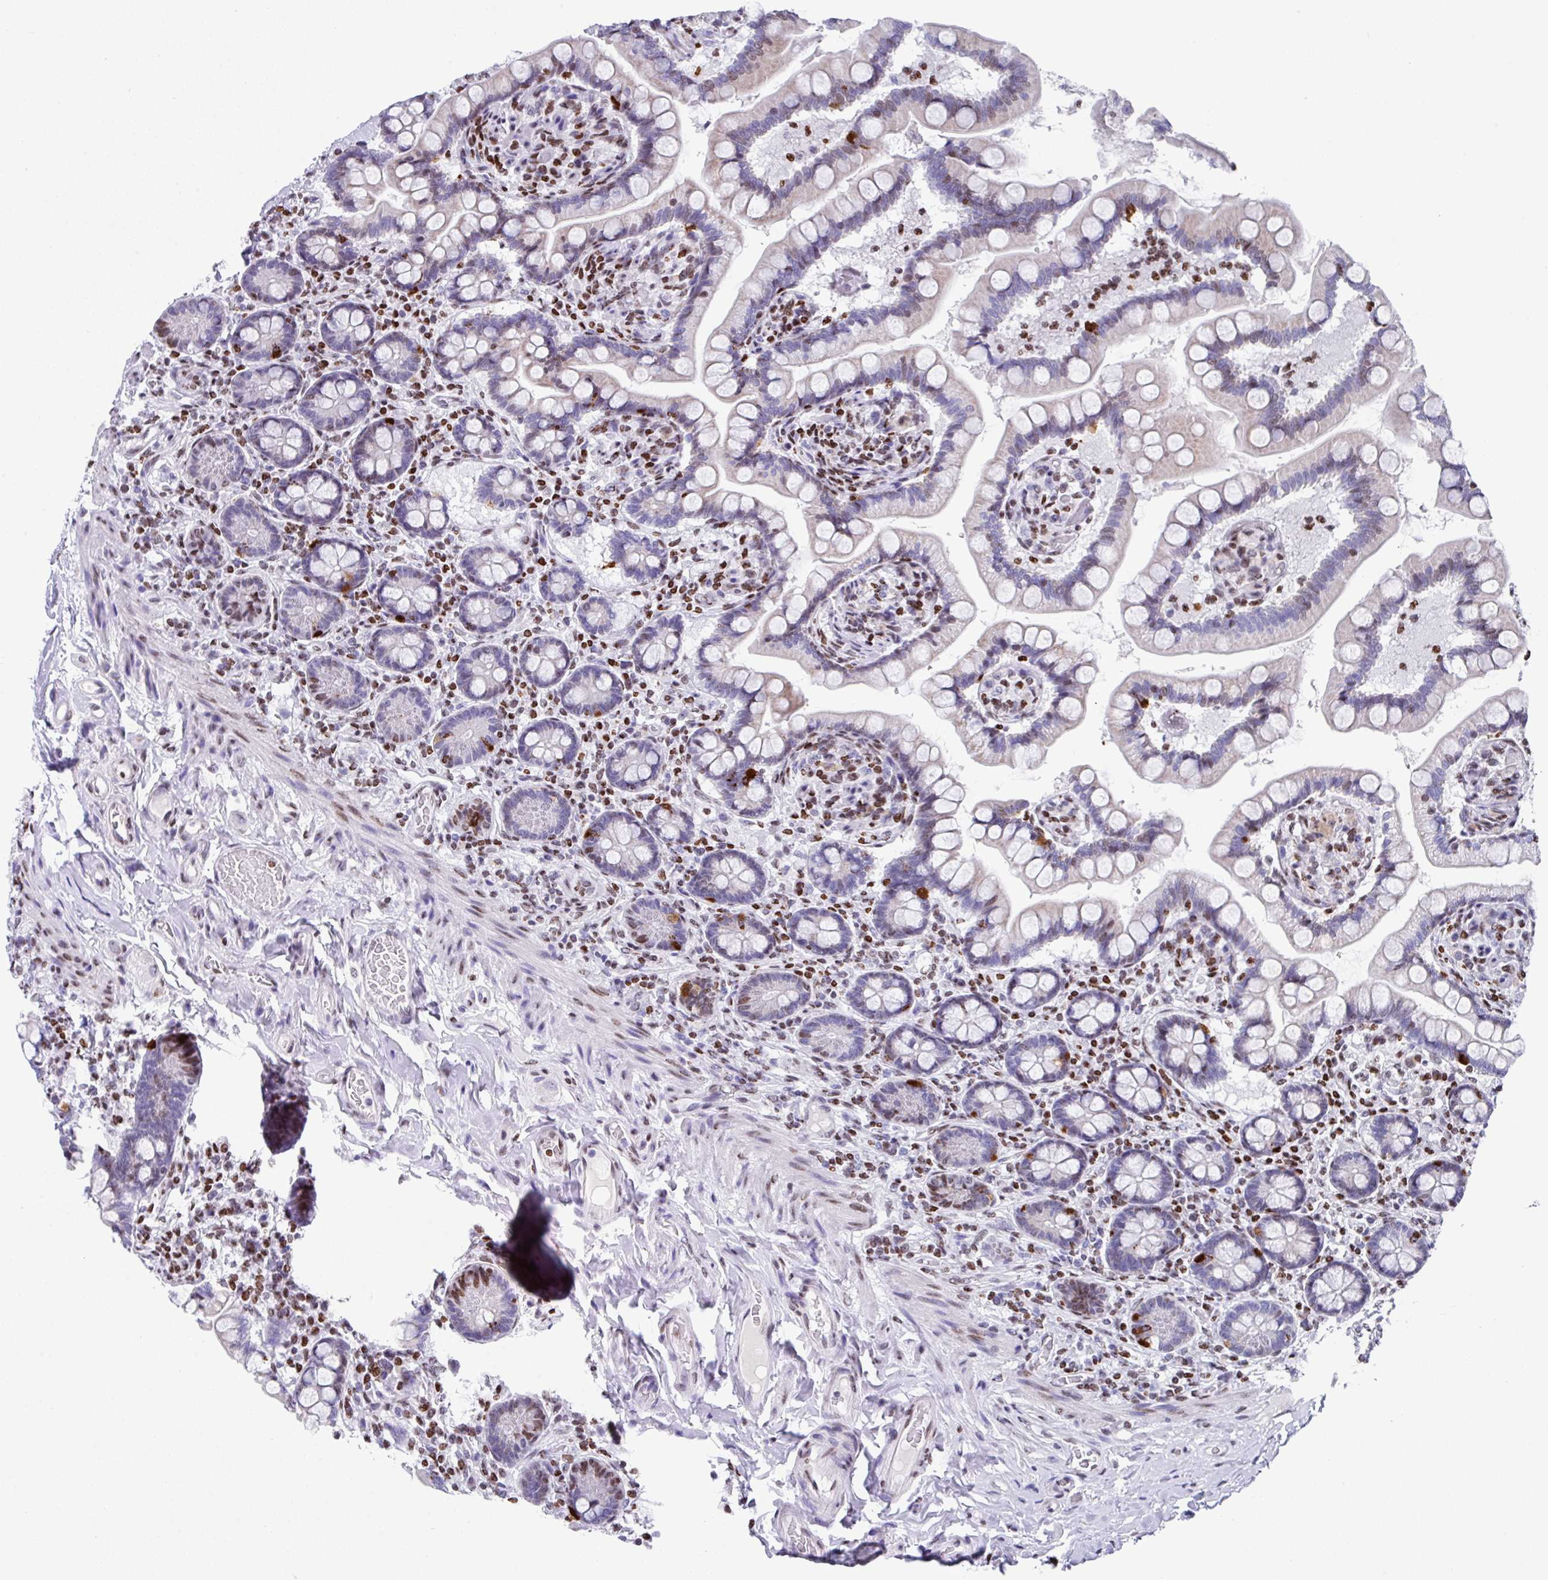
{"staining": {"intensity": "moderate", "quantity": "<25%", "location": "nuclear"}, "tissue": "small intestine", "cell_type": "Glandular cells", "image_type": "normal", "snomed": [{"axis": "morphology", "description": "Normal tissue, NOS"}, {"axis": "topography", "description": "Small intestine"}], "caption": "DAB immunohistochemical staining of unremarkable small intestine displays moderate nuclear protein positivity in about <25% of glandular cells.", "gene": "TCF3", "patient": {"sex": "female", "age": 64}}